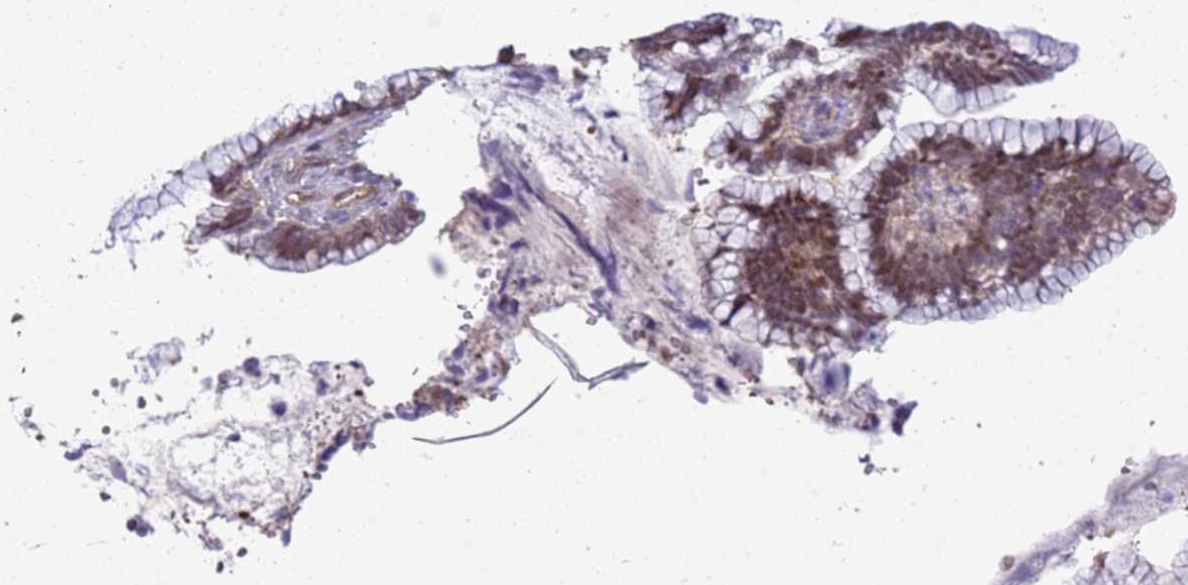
{"staining": {"intensity": "moderate", "quantity": "25%-75%", "location": "cytoplasmic/membranous,nuclear"}, "tissue": "cervical cancer", "cell_type": "Tumor cells", "image_type": "cancer", "snomed": [{"axis": "morphology", "description": "Adenocarcinoma, NOS"}, {"axis": "topography", "description": "Cervix"}], "caption": "Protein analysis of cervical adenocarcinoma tissue exhibits moderate cytoplasmic/membranous and nuclear positivity in about 25%-75% of tumor cells. The protein of interest is stained brown, and the nuclei are stained in blue (DAB IHC with brightfield microscopy, high magnification).", "gene": "YWHAE", "patient": {"sex": "female", "age": 44}}